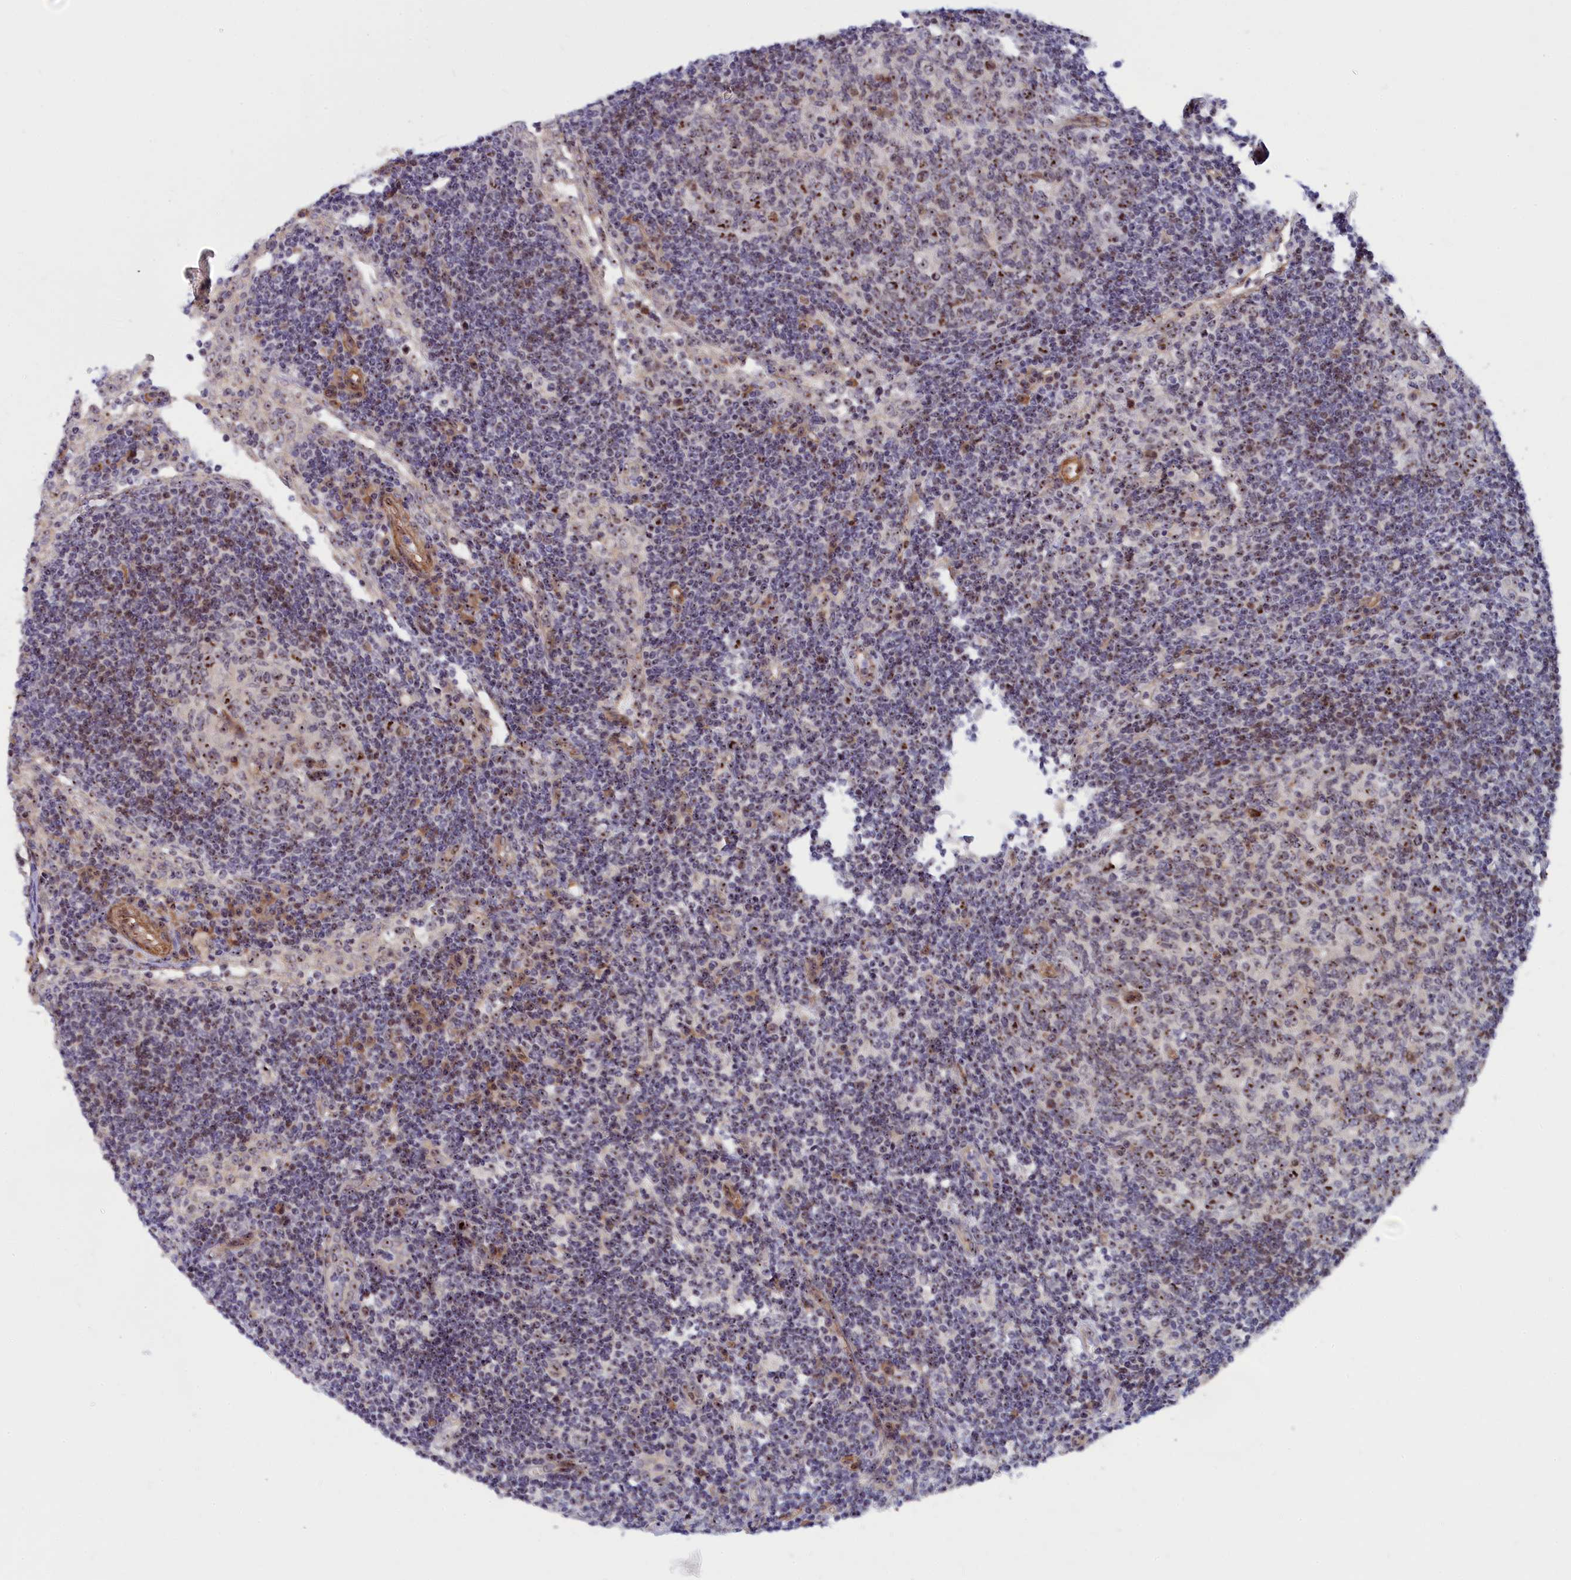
{"staining": {"intensity": "moderate", "quantity": "25%-75%", "location": "nuclear"}, "tissue": "lymph node", "cell_type": "Germinal center cells", "image_type": "normal", "snomed": [{"axis": "morphology", "description": "Normal tissue, NOS"}, {"axis": "topography", "description": "Lymph node"}], "caption": "High-magnification brightfield microscopy of normal lymph node stained with DAB (3,3'-diaminobenzidine) (brown) and counterstained with hematoxylin (blue). germinal center cells exhibit moderate nuclear expression is appreciated in about25%-75% of cells. Using DAB (brown) and hematoxylin (blue) stains, captured at high magnification using brightfield microscopy.", "gene": "DBNDD1", "patient": {"sex": "female", "age": 73}}